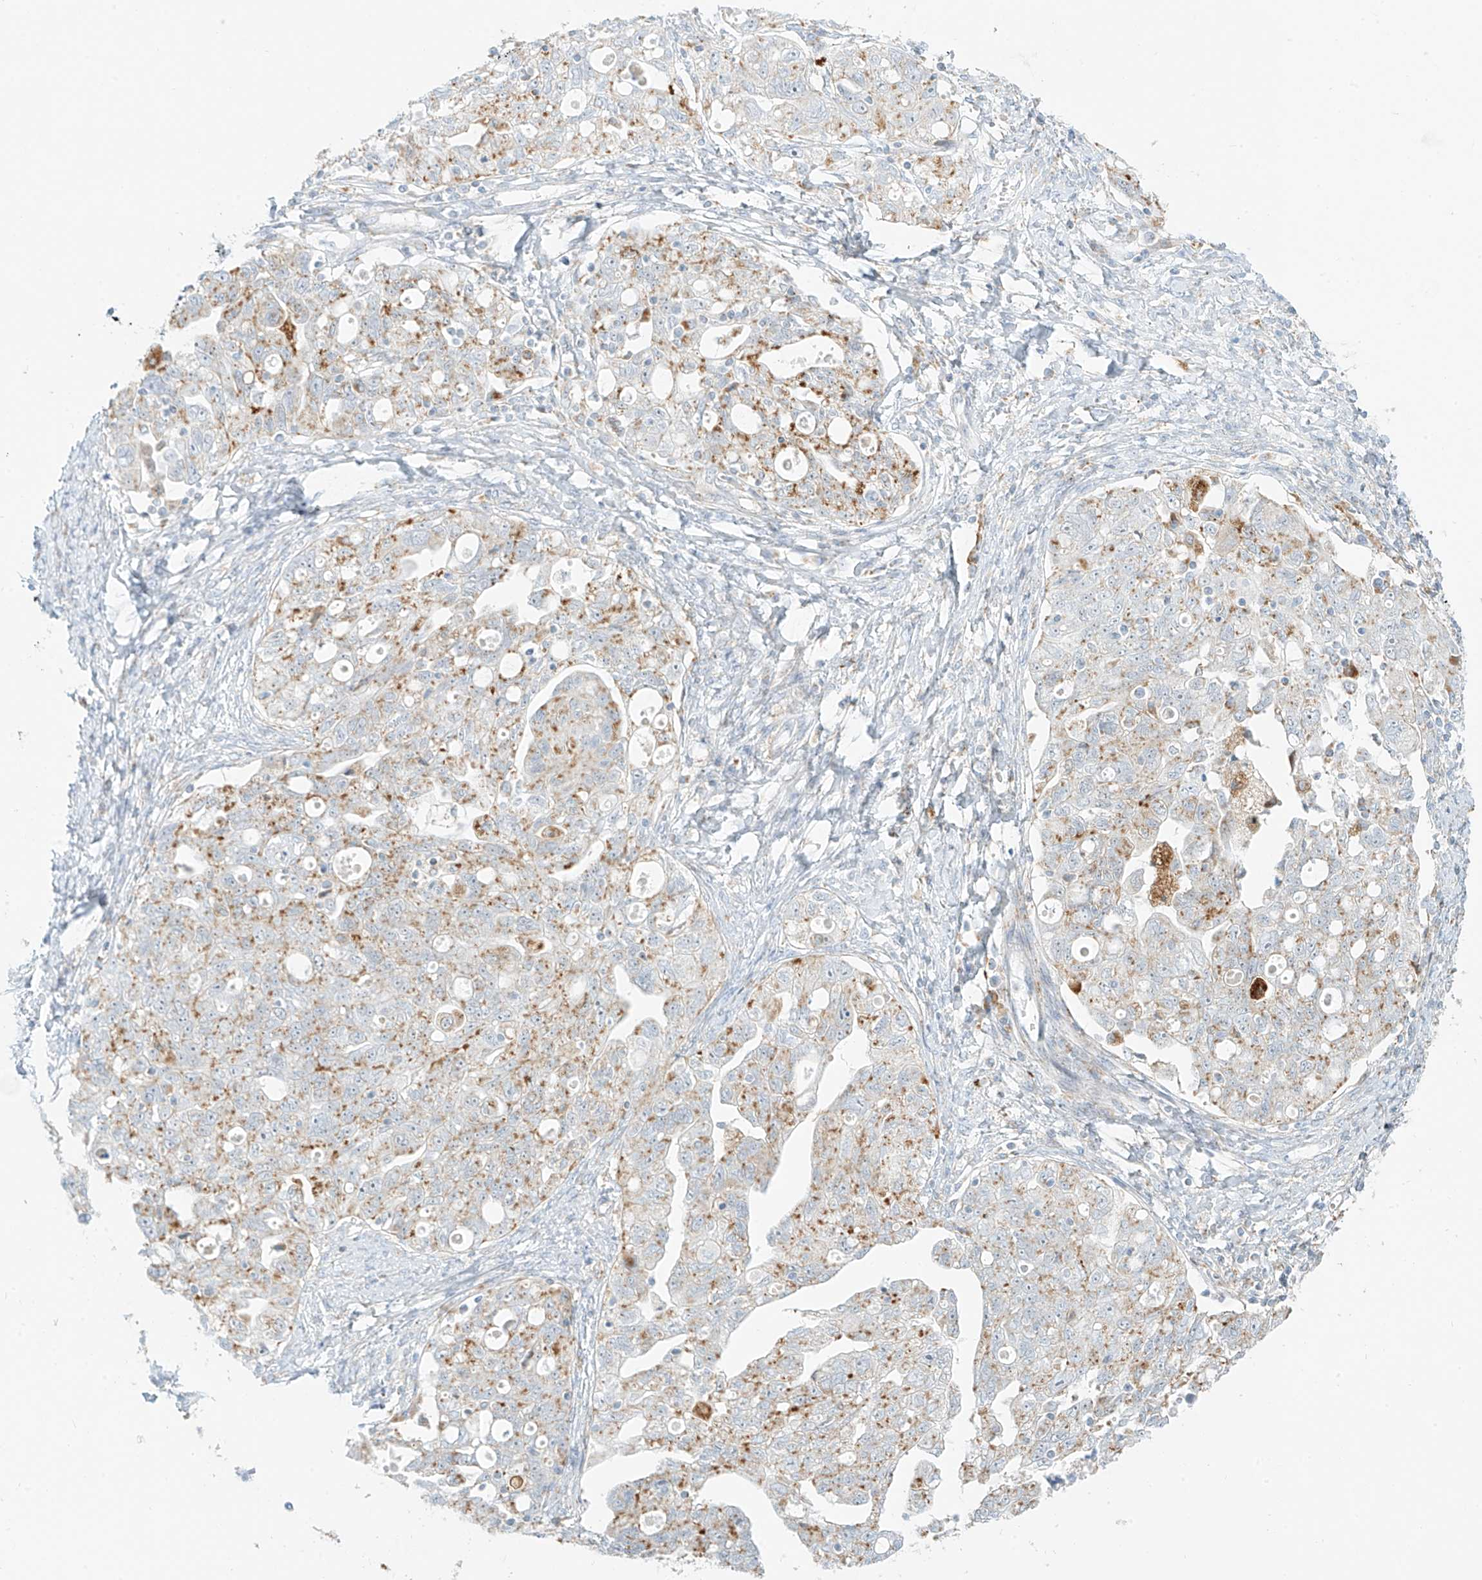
{"staining": {"intensity": "moderate", "quantity": ">75%", "location": "cytoplasmic/membranous"}, "tissue": "ovarian cancer", "cell_type": "Tumor cells", "image_type": "cancer", "snomed": [{"axis": "morphology", "description": "Carcinoma, NOS"}, {"axis": "morphology", "description": "Cystadenocarcinoma, serous, NOS"}, {"axis": "topography", "description": "Ovary"}], "caption": "A brown stain labels moderate cytoplasmic/membranous positivity of a protein in ovarian cancer tumor cells.", "gene": "SLC35F6", "patient": {"sex": "female", "age": 69}}